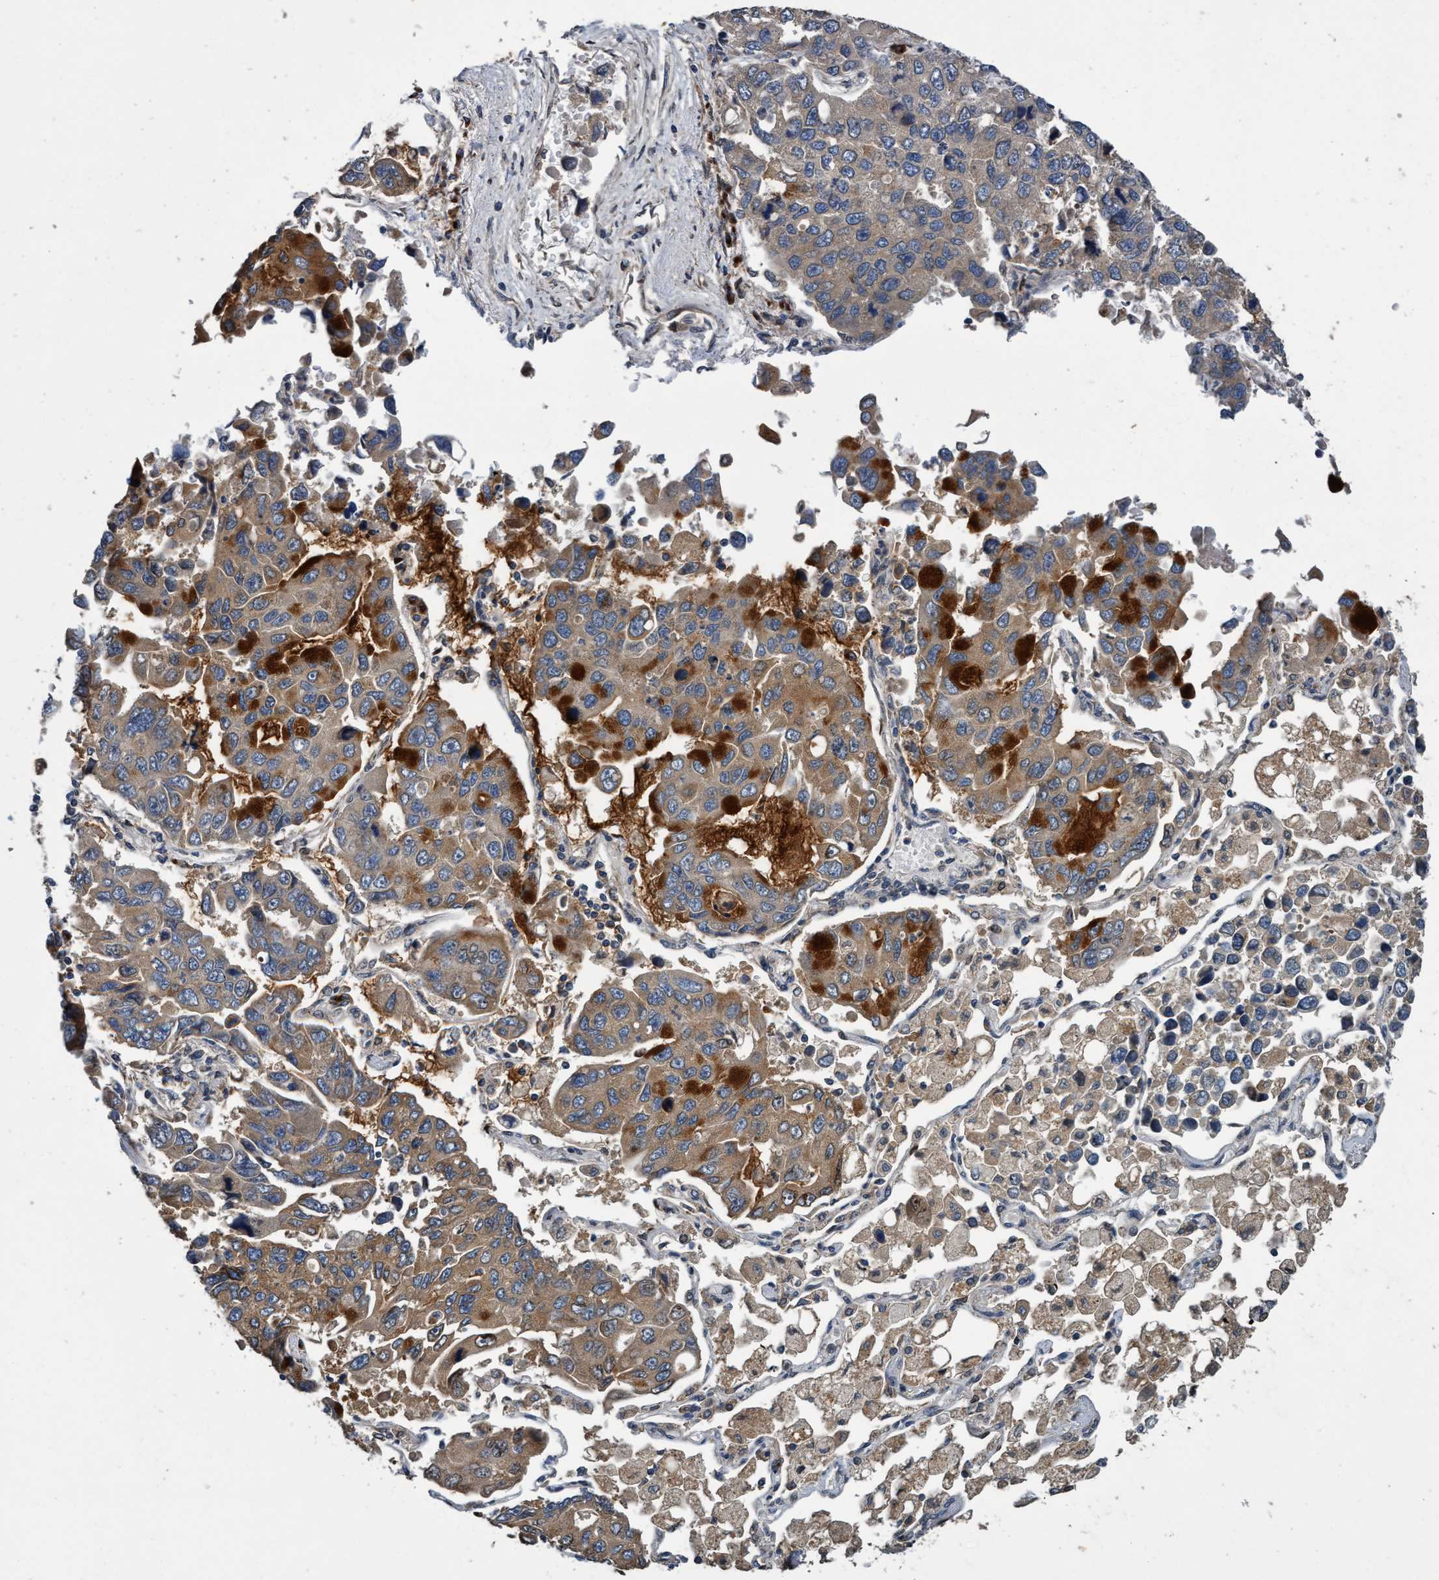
{"staining": {"intensity": "strong", "quantity": "<25%", "location": "cytoplasmic/membranous"}, "tissue": "lung cancer", "cell_type": "Tumor cells", "image_type": "cancer", "snomed": [{"axis": "morphology", "description": "Adenocarcinoma, NOS"}, {"axis": "topography", "description": "Lung"}], "caption": "Immunohistochemical staining of human lung cancer displays medium levels of strong cytoplasmic/membranous staining in about <25% of tumor cells. The staining was performed using DAB to visualize the protein expression in brown, while the nuclei were stained in blue with hematoxylin (Magnification: 20x).", "gene": "MACC1", "patient": {"sex": "male", "age": 64}}